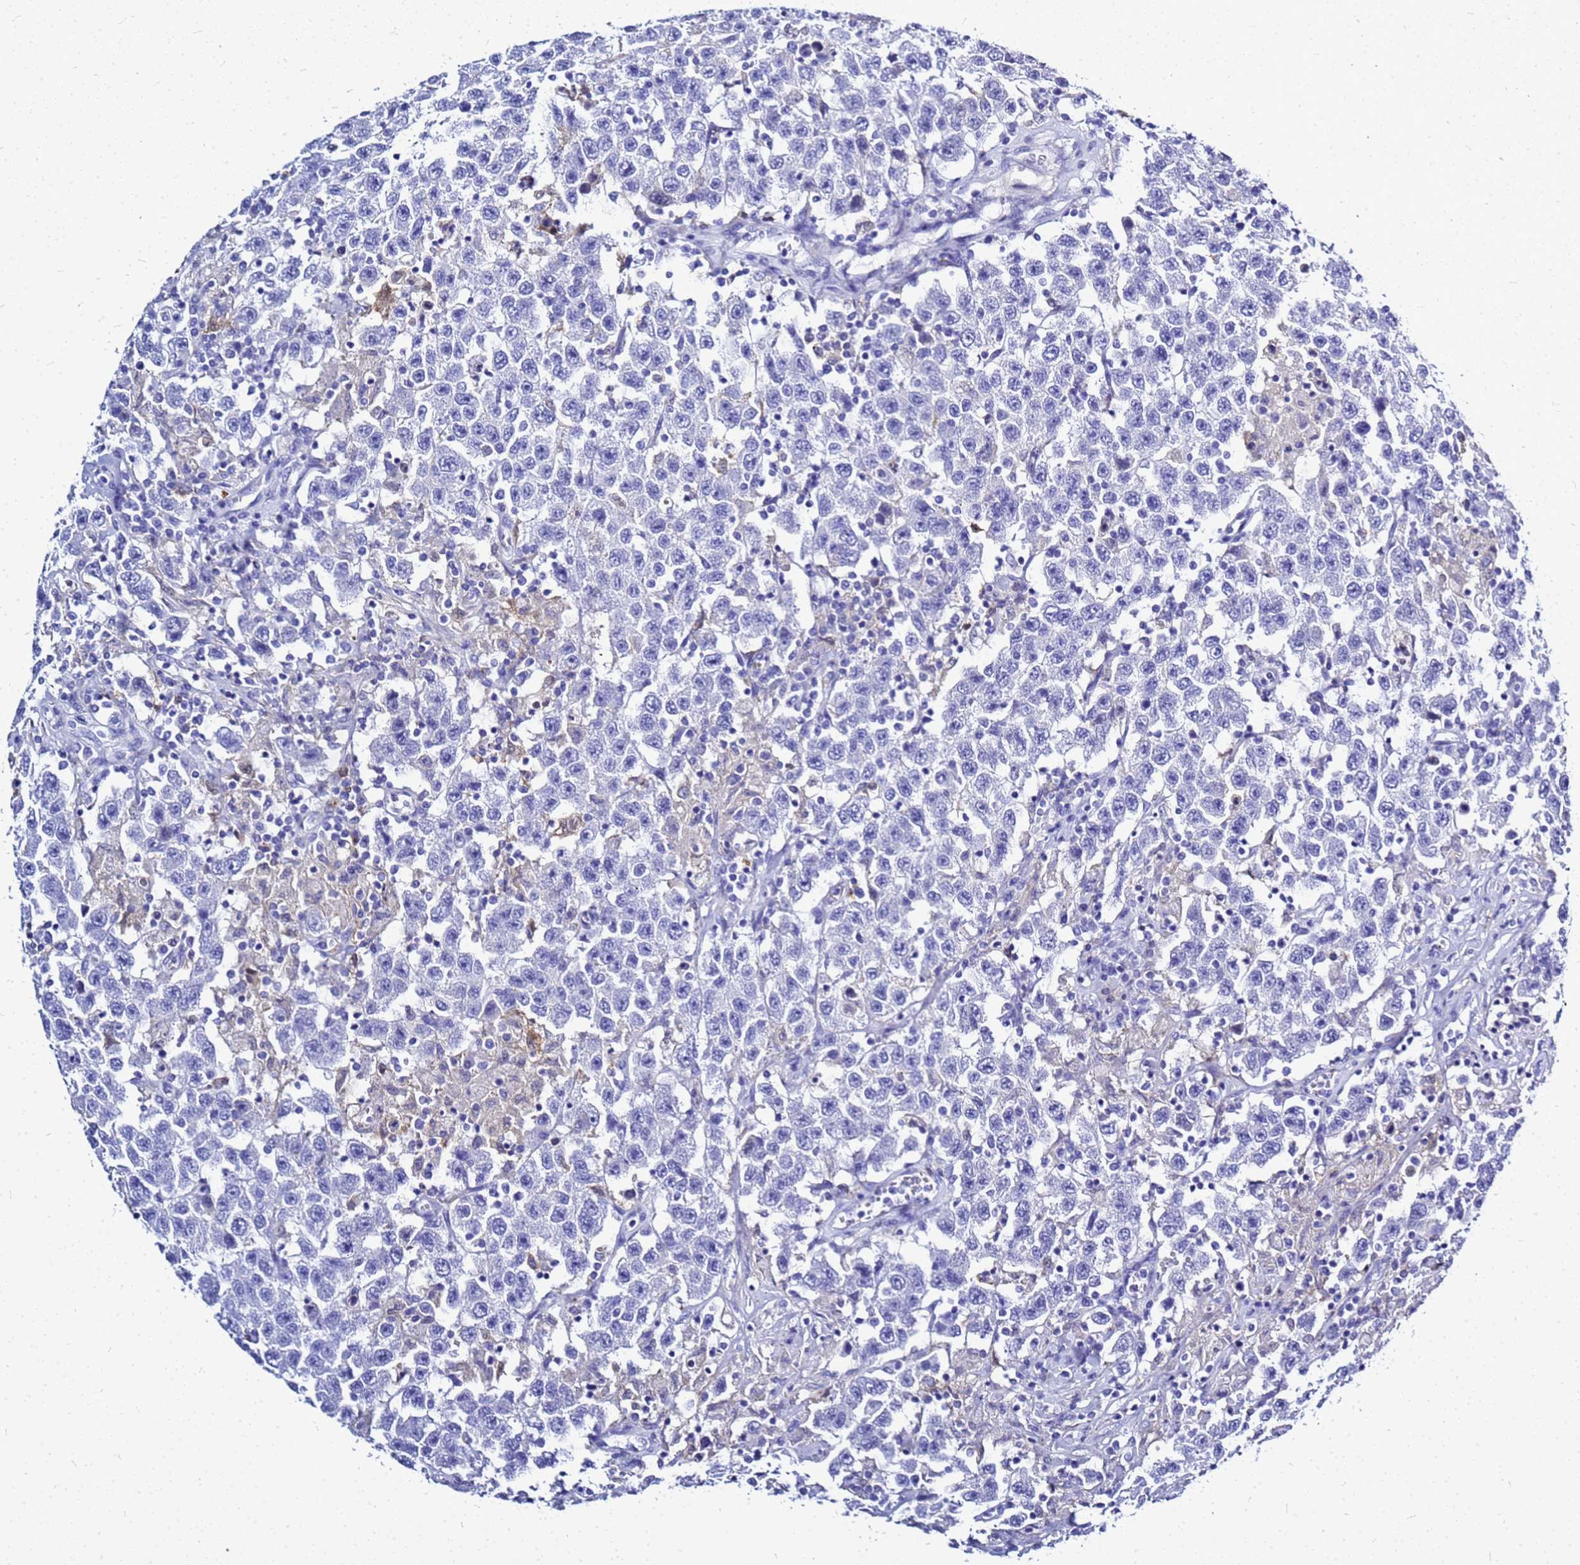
{"staining": {"intensity": "negative", "quantity": "none", "location": "none"}, "tissue": "testis cancer", "cell_type": "Tumor cells", "image_type": "cancer", "snomed": [{"axis": "morphology", "description": "Seminoma, NOS"}, {"axis": "topography", "description": "Testis"}], "caption": "Testis seminoma was stained to show a protein in brown. There is no significant staining in tumor cells.", "gene": "CSTA", "patient": {"sex": "male", "age": 41}}